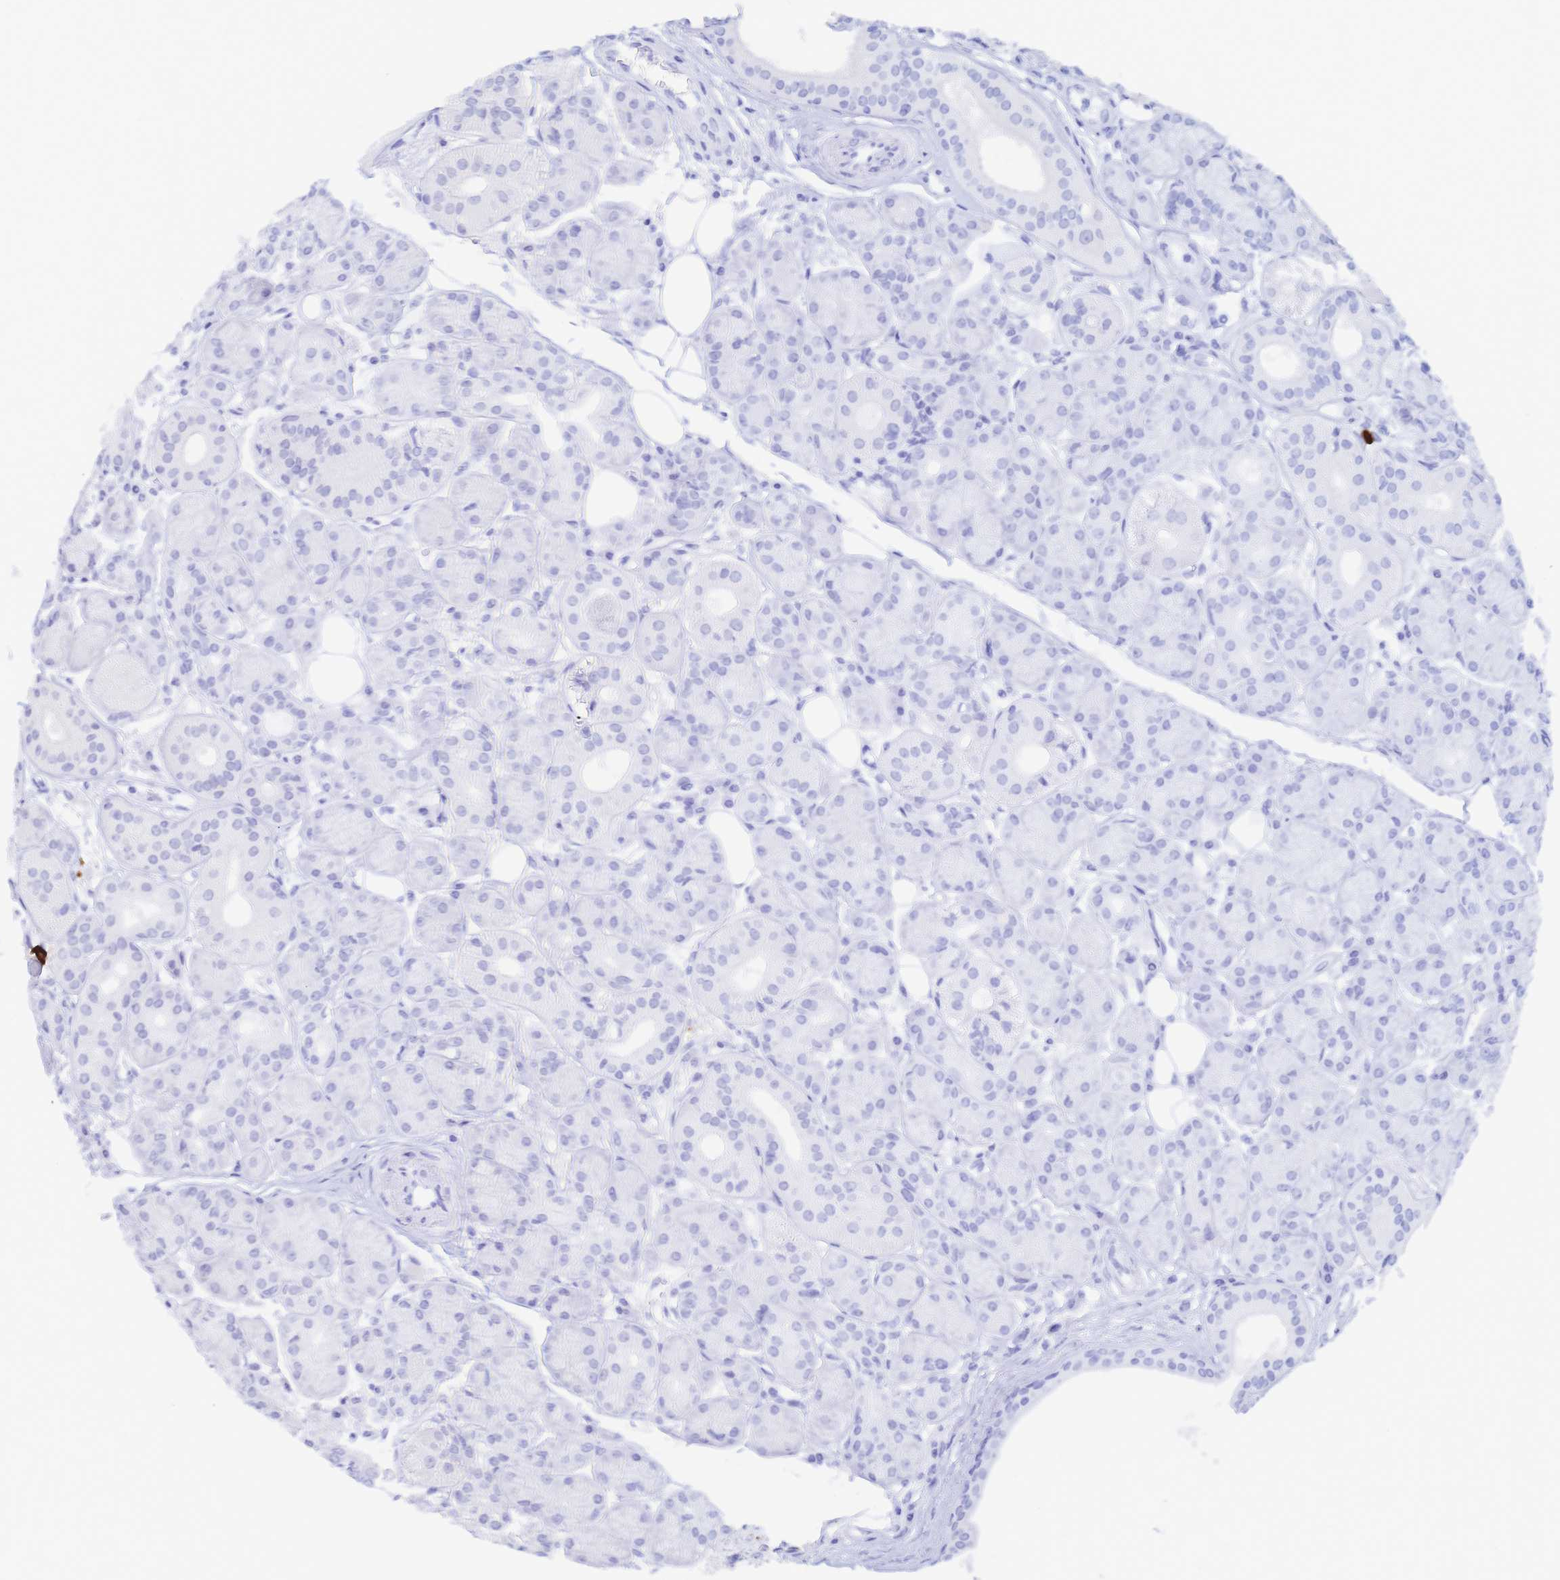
{"staining": {"intensity": "negative", "quantity": "none", "location": "none"}, "tissue": "head and neck cancer", "cell_type": "Tumor cells", "image_type": "cancer", "snomed": [{"axis": "morphology", "description": "Squamous cell carcinoma, NOS"}, {"axis": "topography", "description": "Lymph node"}, {"axis": "topography", "description": "Salivary gland"}, {"axis": "topography", "description": "Head-Neck"}], "caption": "High power microscopy photomicrograph of an immunohistochemistry micrograph of squamous cell carcinoma (head and neck), revealing no significant staining in tumor cells.", "gene": "IL2RB", "patient": {"sex": "female", "age": 74}}